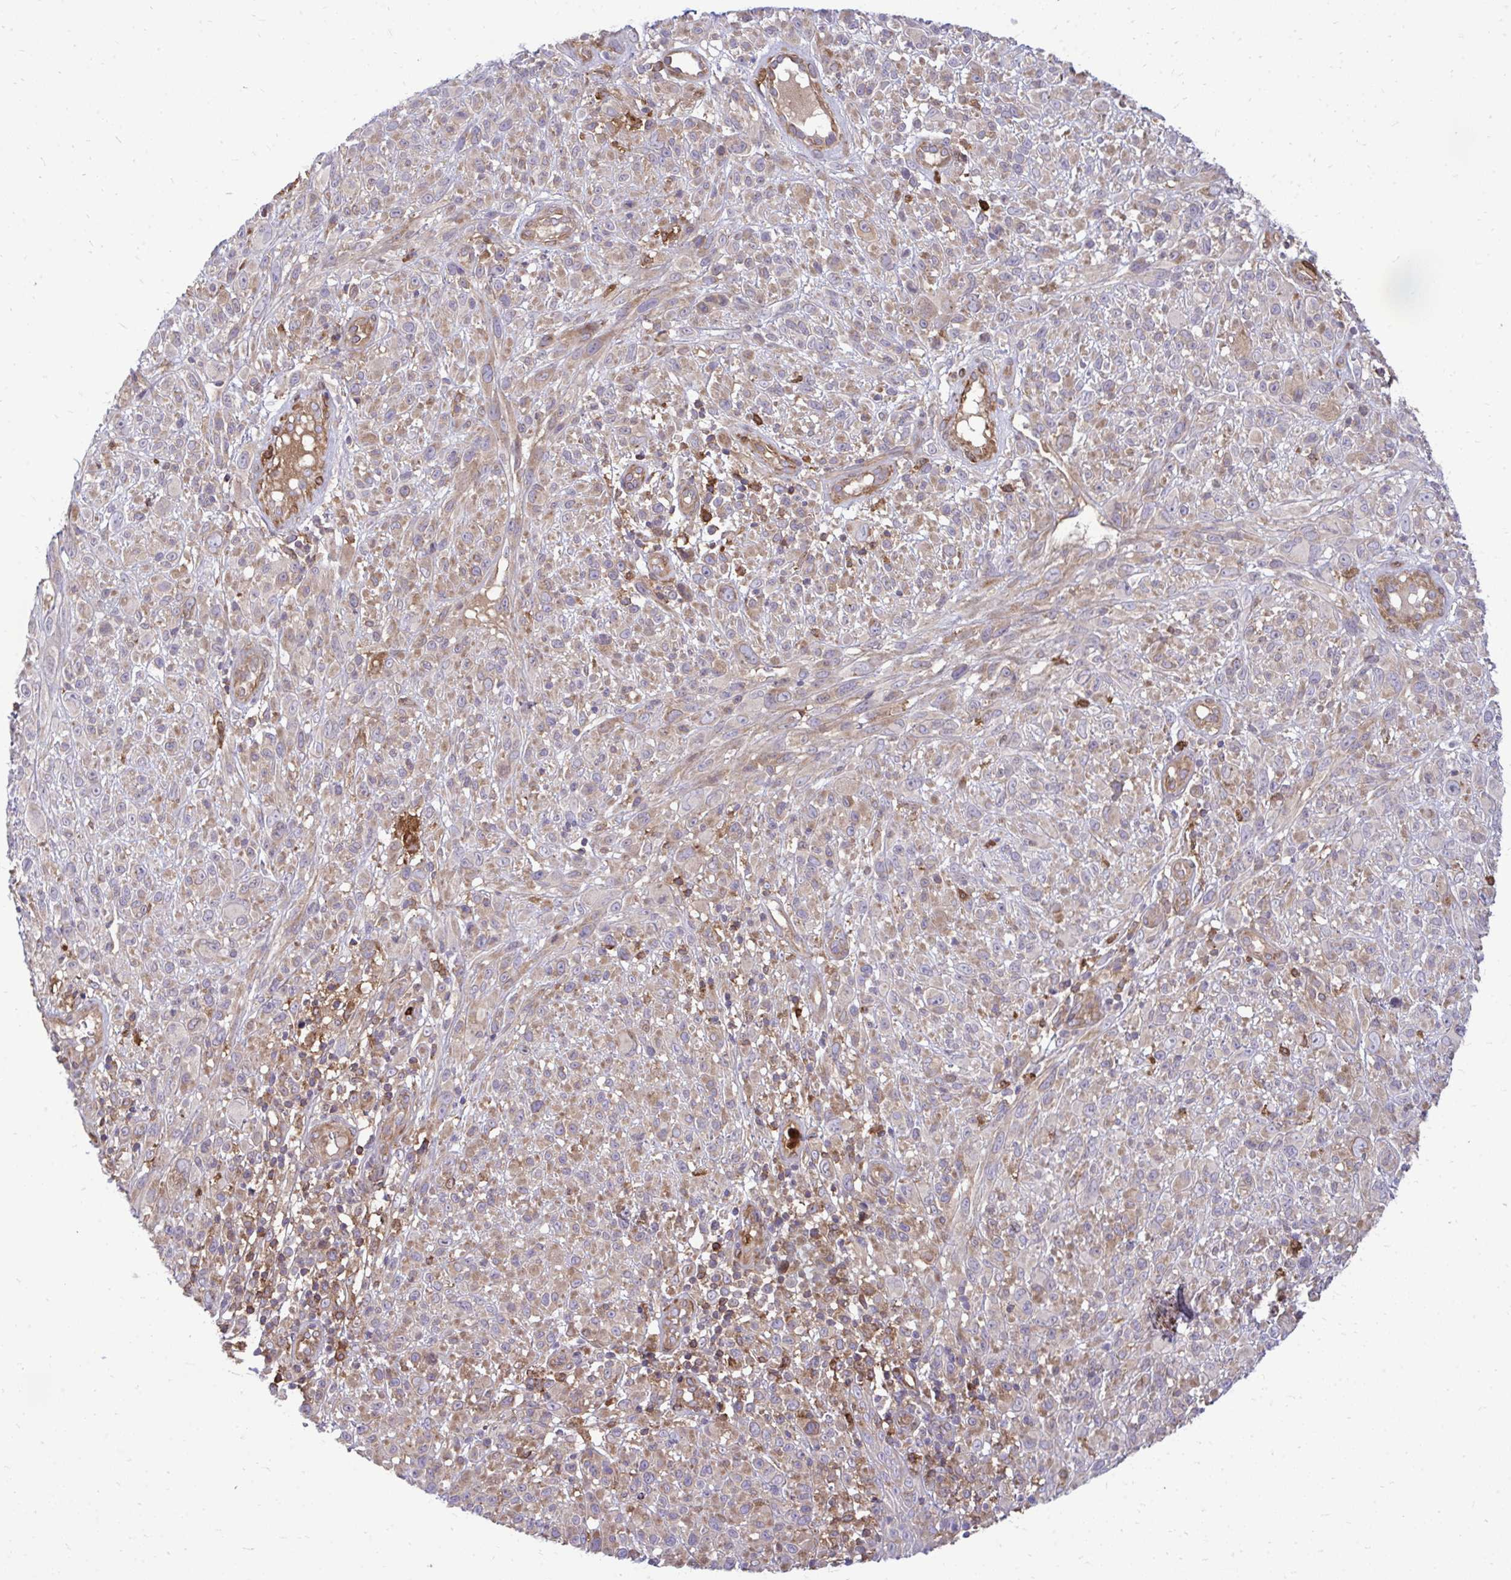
{"staining": {"intensity": "weak", "quantity": ">75%", "location": "cytoplasmic/membranous"}, "tissue": "melanoma", "cell_type": "Tumor cells", "image_type": "cancer", "snomed": [{"axis": "morphology", "description": "Malignant melanoma, NOS"}, {"axis": "topography", "description": "Skin"}], "caption": "Weak cytoplasmic/membranous positivity for a protein is present in approximately >75% of tumor cells of melanoma using IHC.", "gene": "ASAP1", "patient": {"sex": "male", "age": 68}}